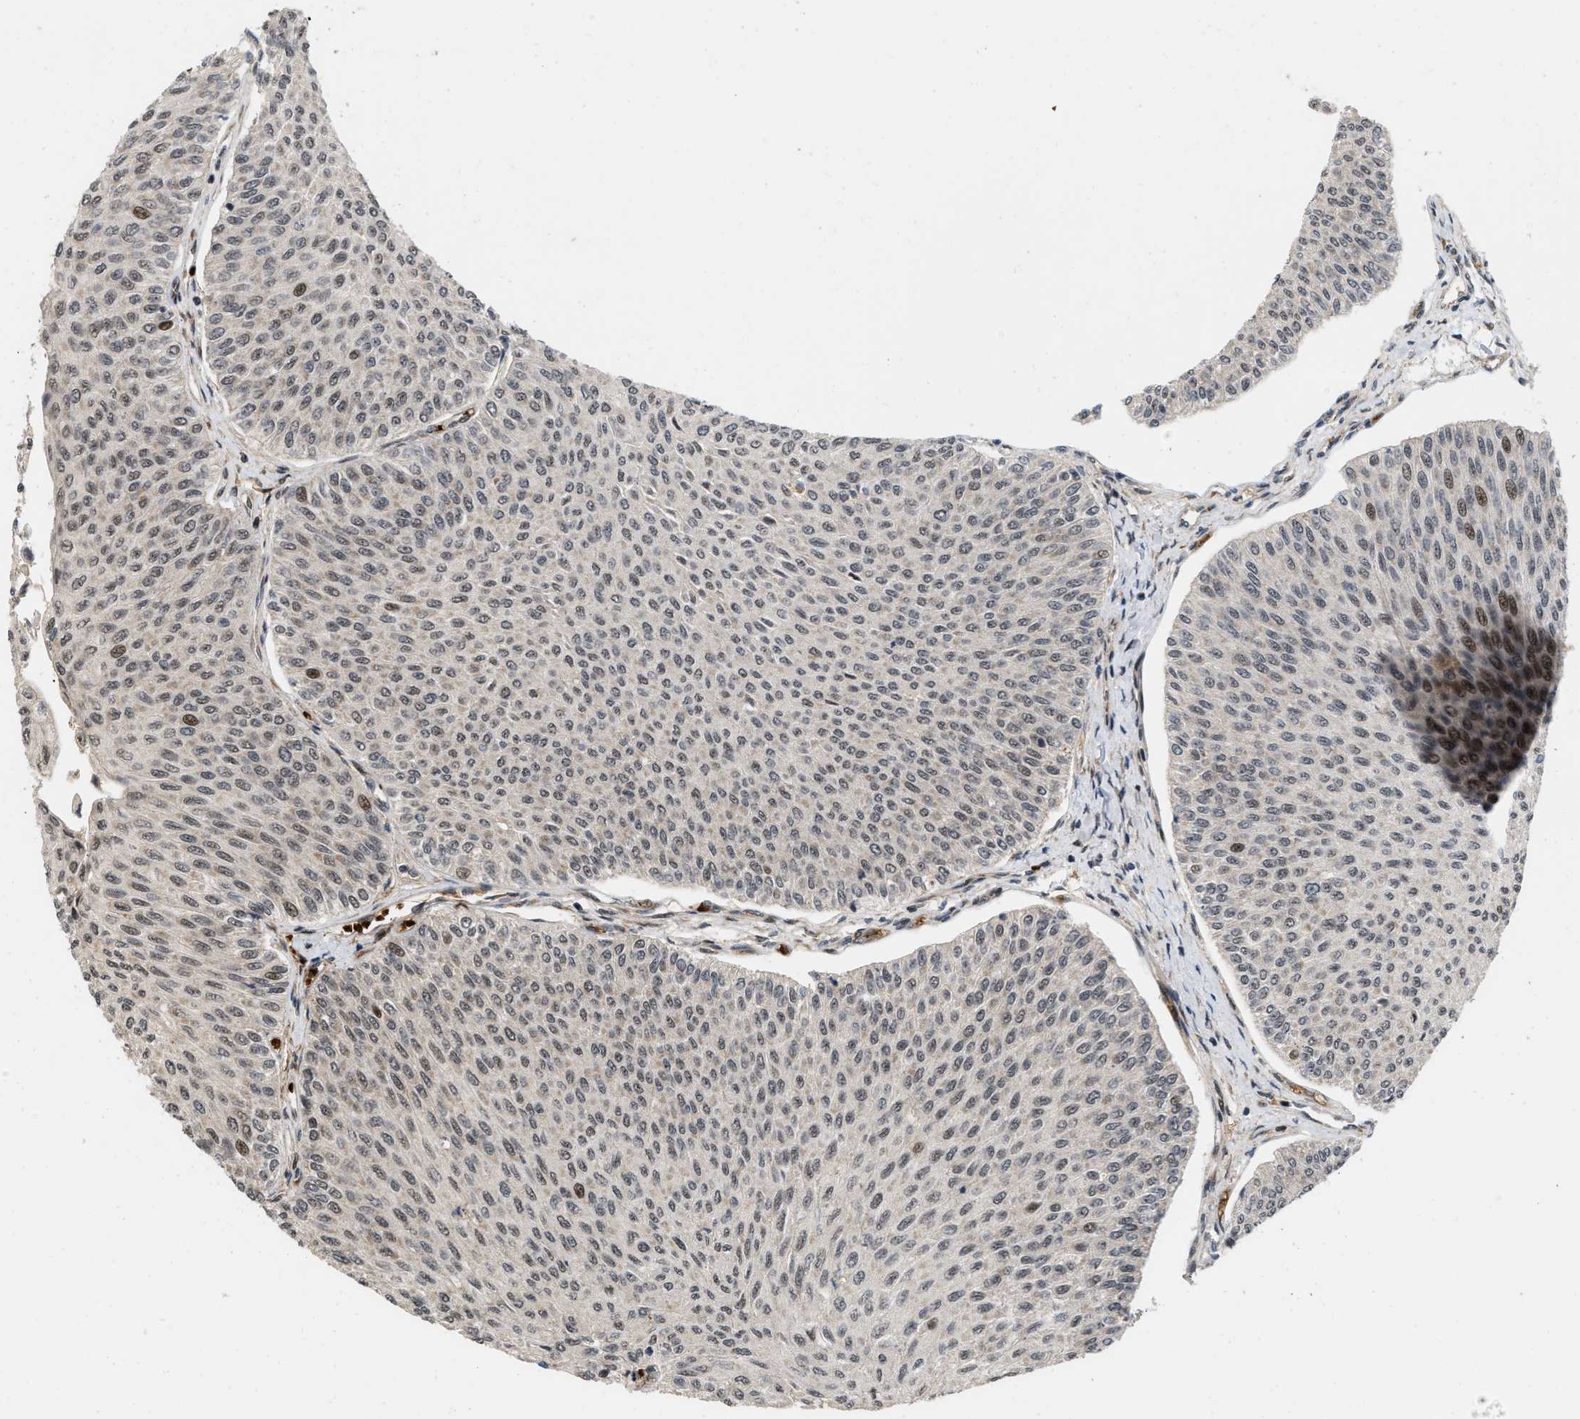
{"staining": {"intensity": "moderate", "quantity": ">75%", "location": "nuclear"}, "tissue": "urothelial cancer", "cell_type": "Tumor cells", "image_type": "cancer", "snomed": [{"axis": "morphology", "description": "Urothelial carcinoma, Low grade"}, {"axis": "topography", "description": "Urinary bladder"}], "caption": "Protein staining of low-grade urothelial carcinoma tissue demonstrates moderate nuclear expression in approximately >75% of tumor cells.", "gene": "ANKRD11", "patient": {"sex": "male", "age": 78}}